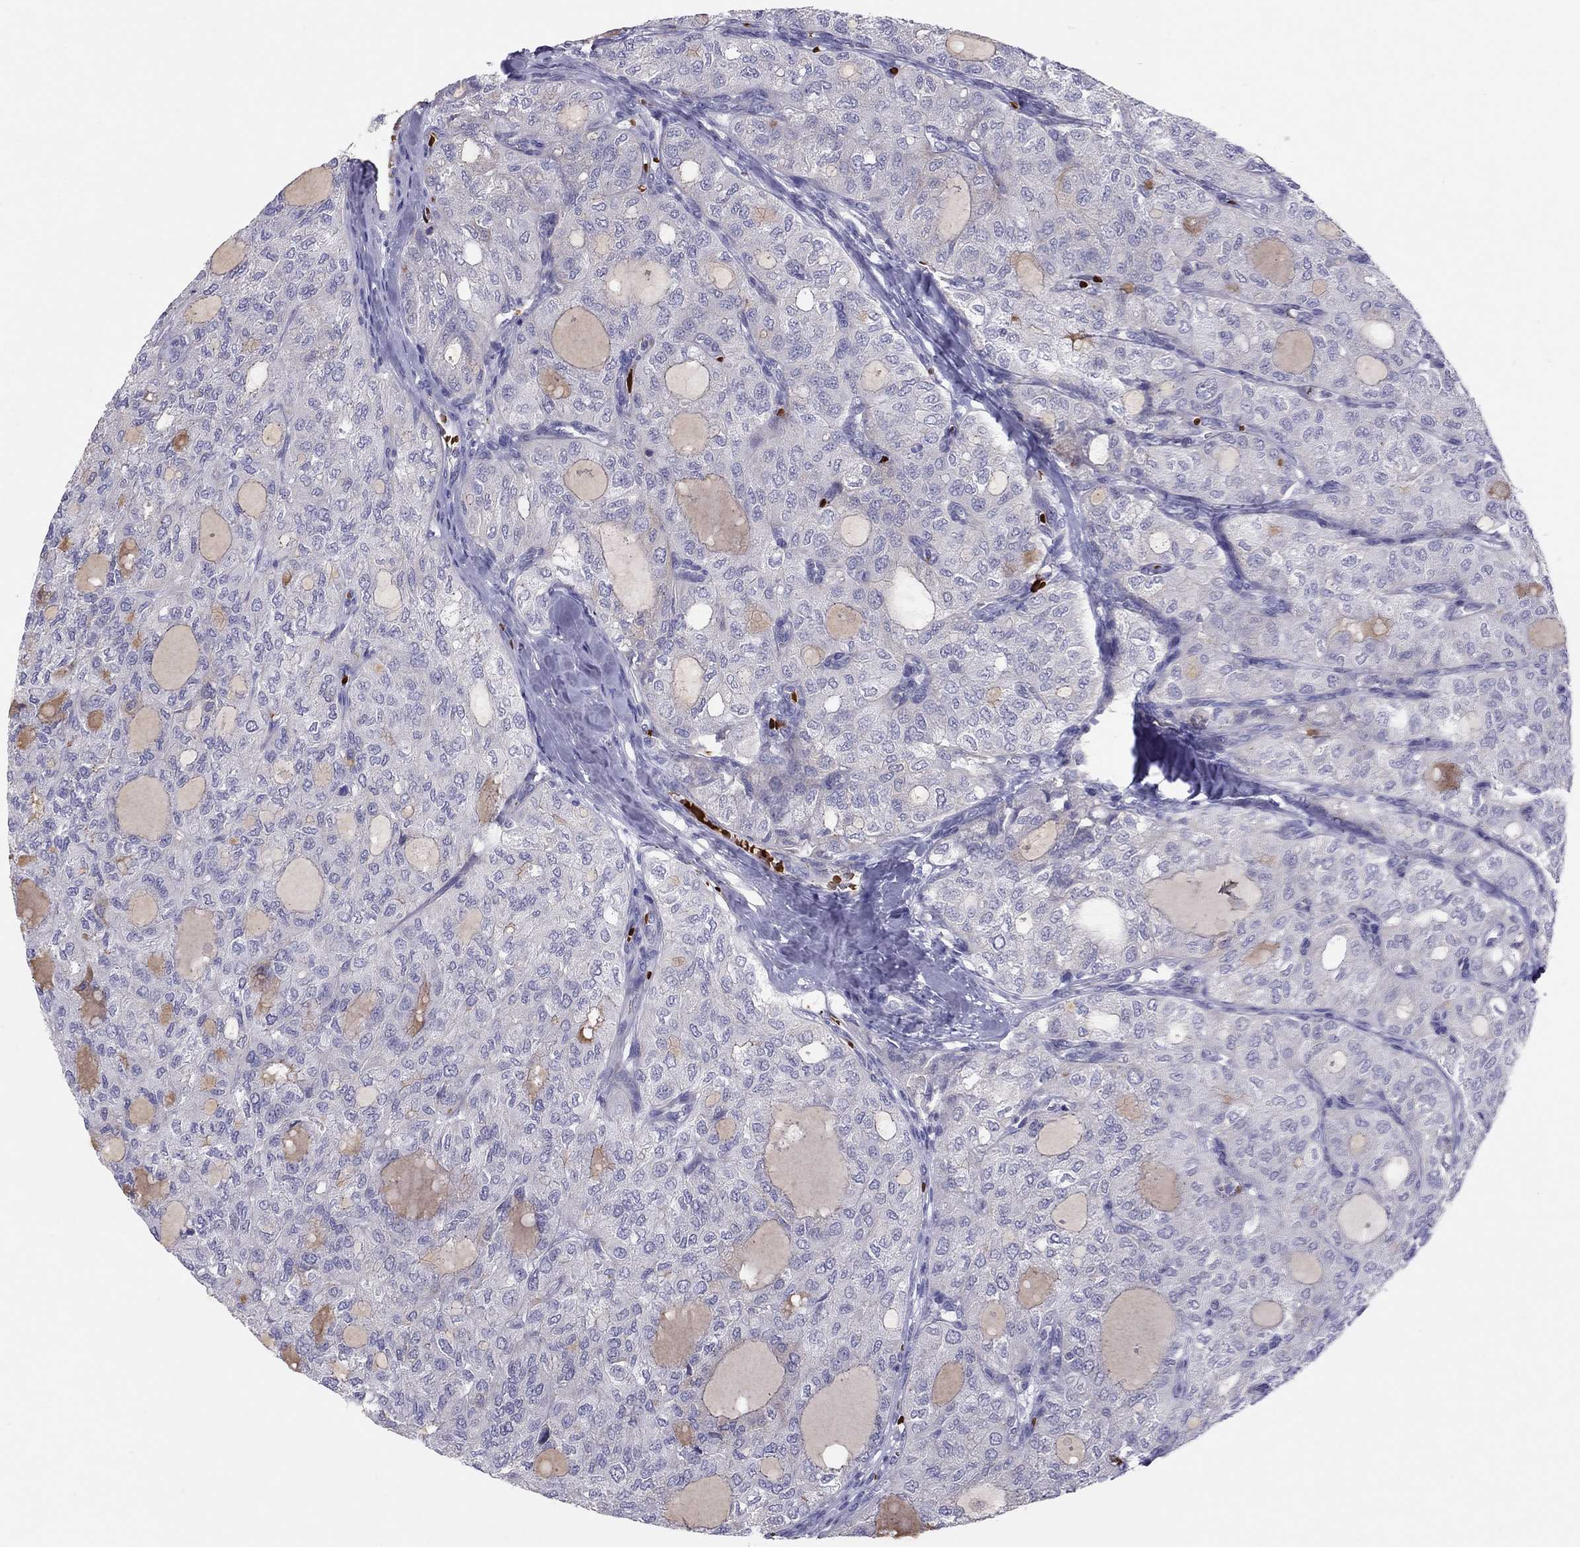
{"staining": {"intensity": "negative", "quantity": "none", "location": "none"}, "tissue": "thyroid cancer", "cell_type": "Tumor cells", "image_type": "cancer", "snomed": [{"axis": "morphology", "description": "Follicular adenoma carcinoma, NOS"}, {"axis": "topography", "description": "Thyroid gland"}], "caption": "DAB immunohistochemical staining of human follicular adenoma carcinoma (thyroid) exhibits no significant expression in tumor cells. Nuclei are stained in blue.", "gene": "FRMD1", "patient": {"sex": "male", "age": 75}}